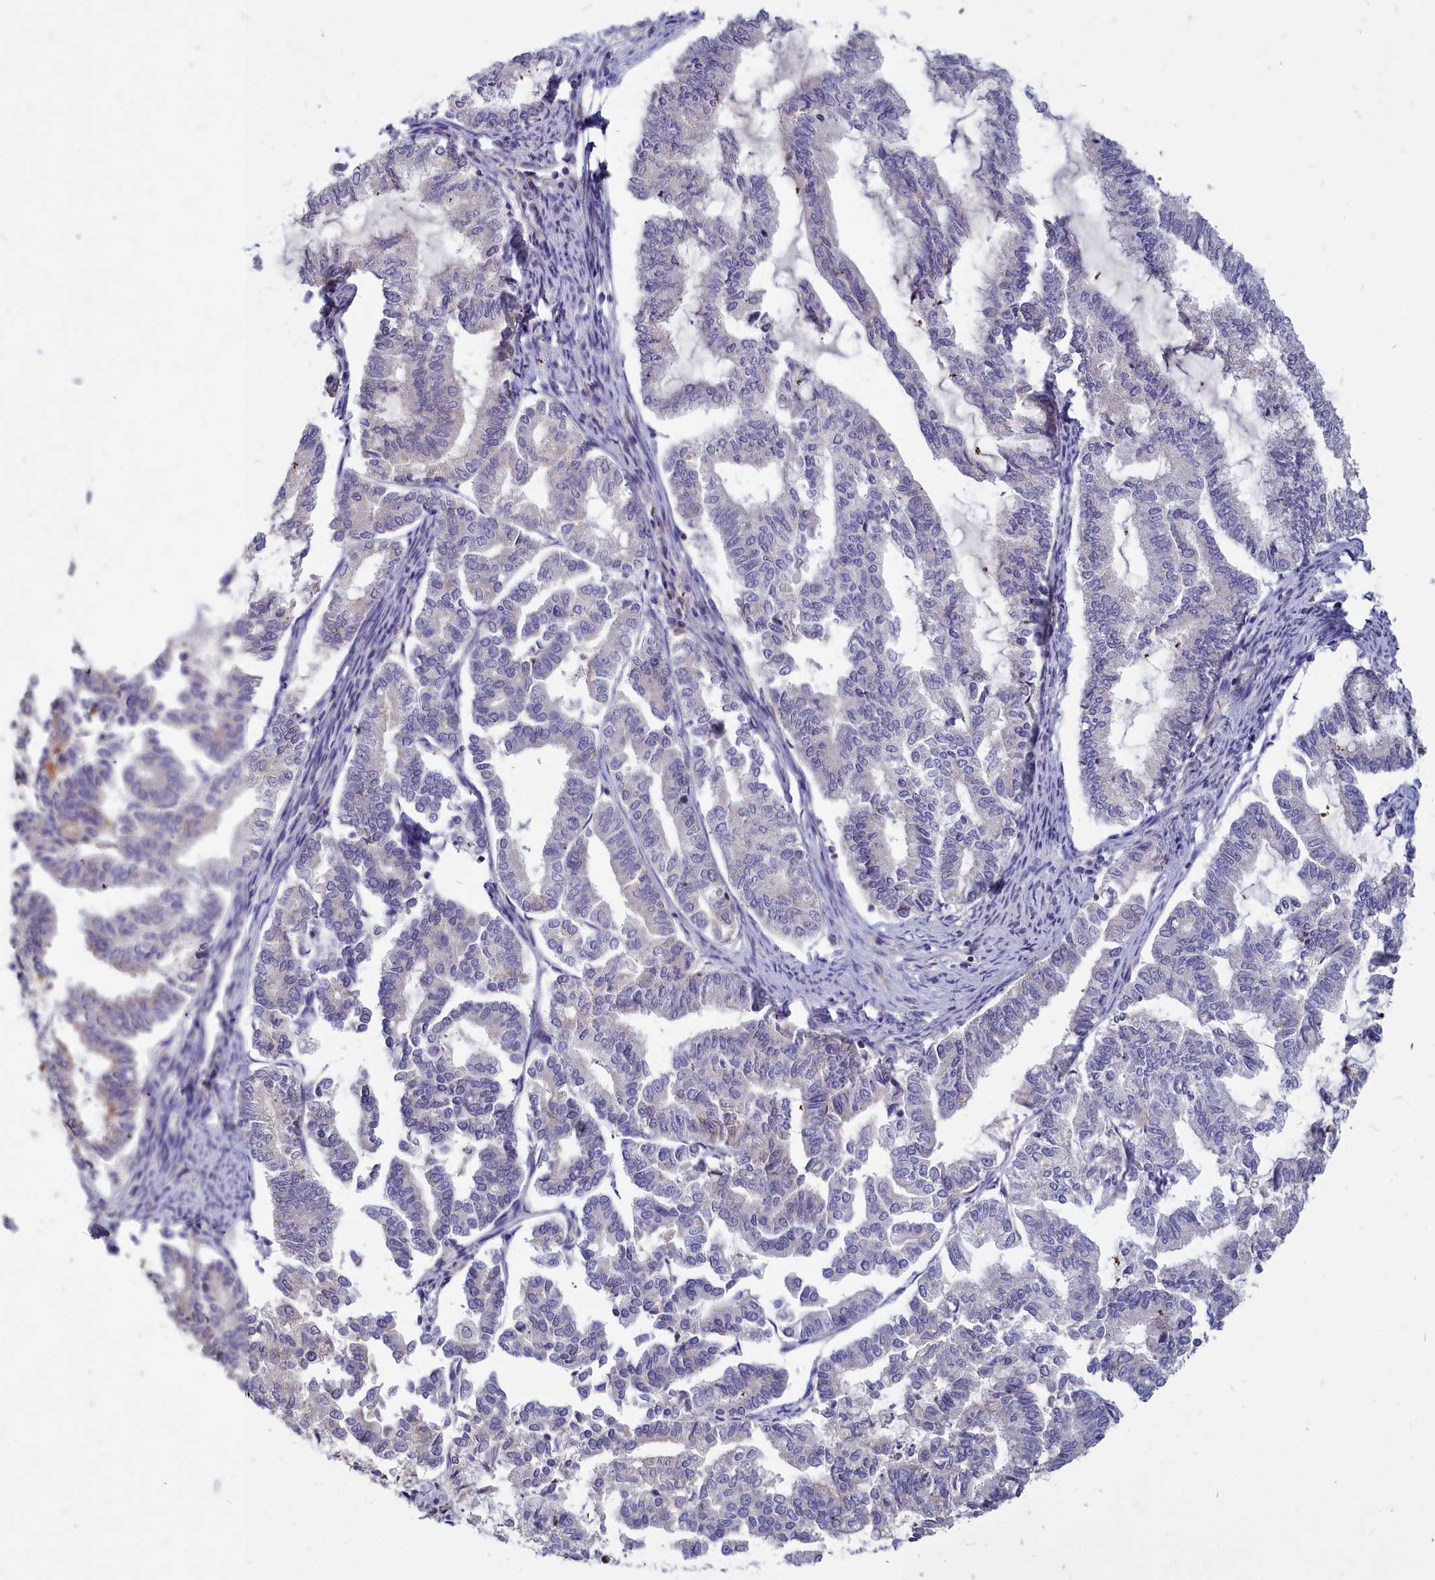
{"staining": {"intensity": "negative", "quantity": "none", "location": "none"}, "tissue": "endometrial cancer", "cell_type": "Tumor cells", "image_type": "cancer", "snomed": [{"axis": "morphology", "description": "Adenocarcinoma, NOS"}, {"axis": "topography", "description": "Endometrium"}], "caption": "High power microscopy photomicrograph of an immunohistochemistry photomicrograph of endometrial cancer, revealing no significant expression in tumor cells. (DAB (3,3'-diaminobenzidine) immunohistochemistry with hematoxylin counter stain).", "gene": "NOXA1", "patient": {"sex": "female", "age": 79}}